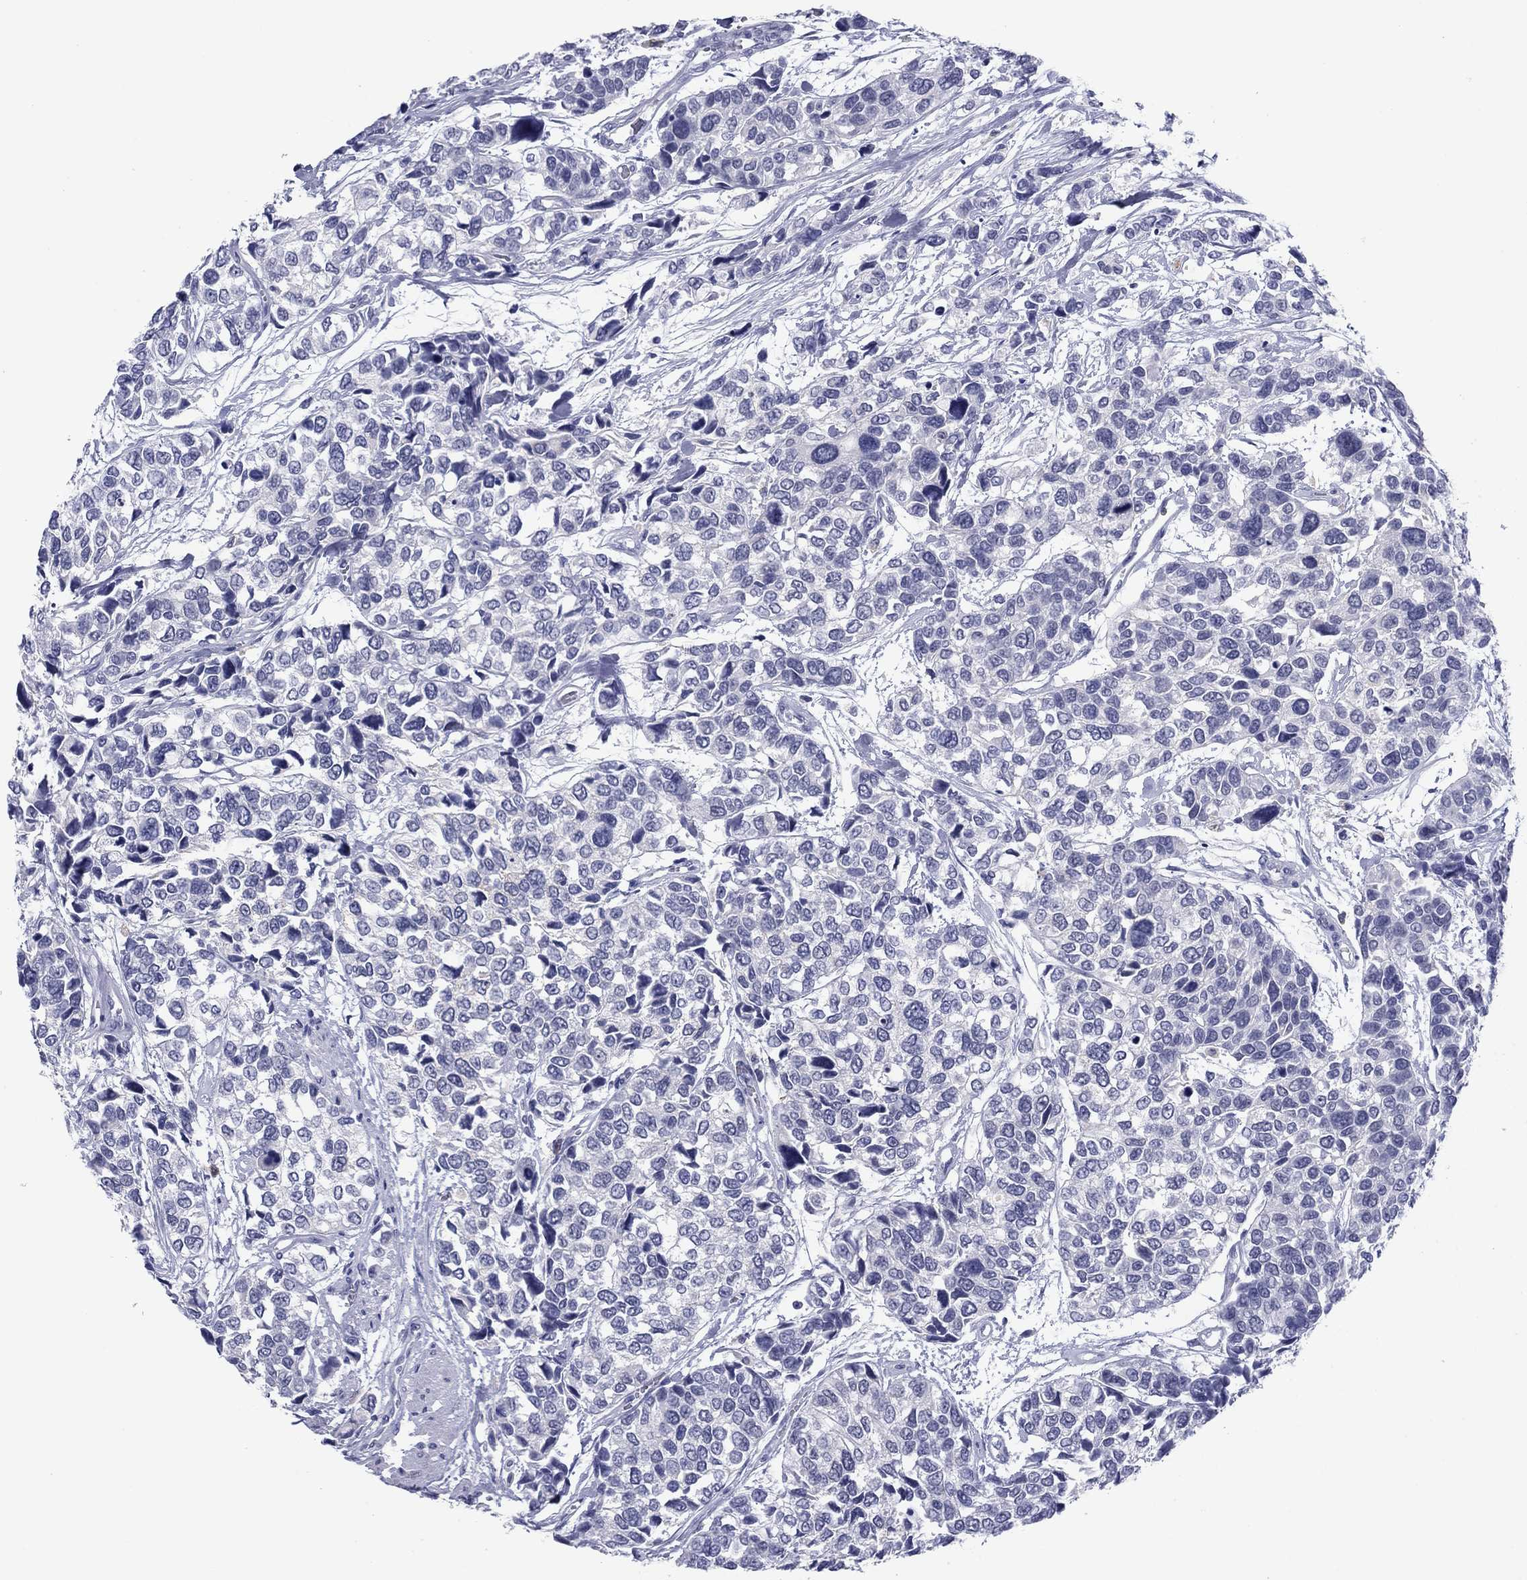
{"staining": {"intensity": "negative", "quantity": "none", "location": "none"}, "tissue": "urothelial cancer", "cell_type": "Tumor cells", "image_type": "cancer", "snomed": [{"axis": "morphology", "description": "Urothelial carcinoma, High grade"}, {"axis": "topography", "description": "Urinary bladder"}], "caption": "Urothelial cancer was stained to show a protein in brown. There is no significant staining in tumor cells.", "gene": "TCFL5", "patient": {"sex": "male", "age": 77}}